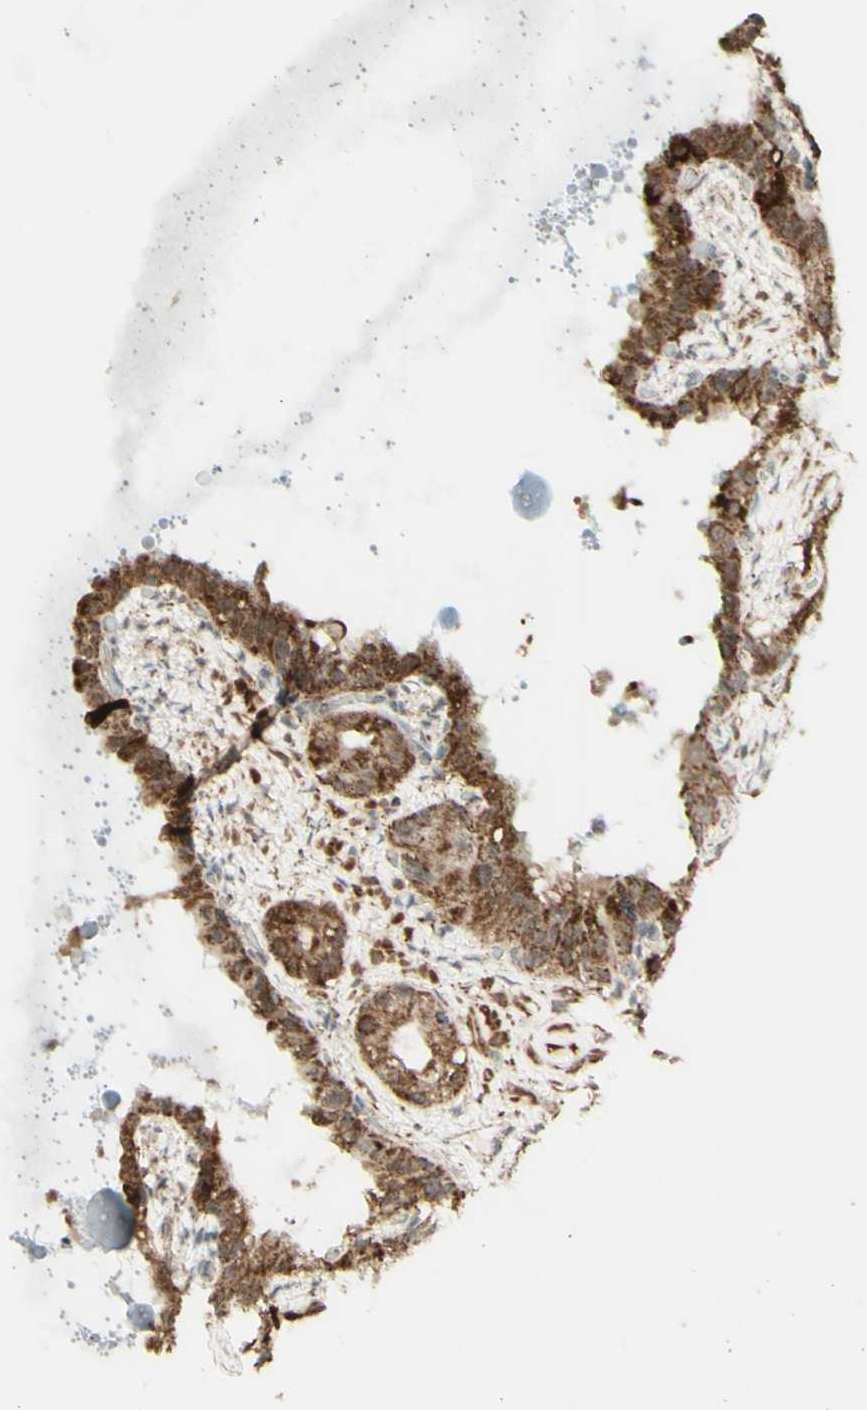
{"staining": {"intensity": "moderate", "quantity": ">75%", "location": "cytoplasmic/membranous"}, "tissue": "seminal vesicle", "cell_type": "Glandular cells", "image_type": "normal", "snomed": [{"axis": "morphology", "description": "Normal tissue, NOS"}, {"axis": "topography", "description": "Seminal veicle"}], "caption": "Protein staining demonstrates moderate cytoplasmic/membranous staining in about >75% of glandular cells in normal seminal vesicle.", "gene": "DHRS3", "patient": {"sex": "male", "age": 68}}